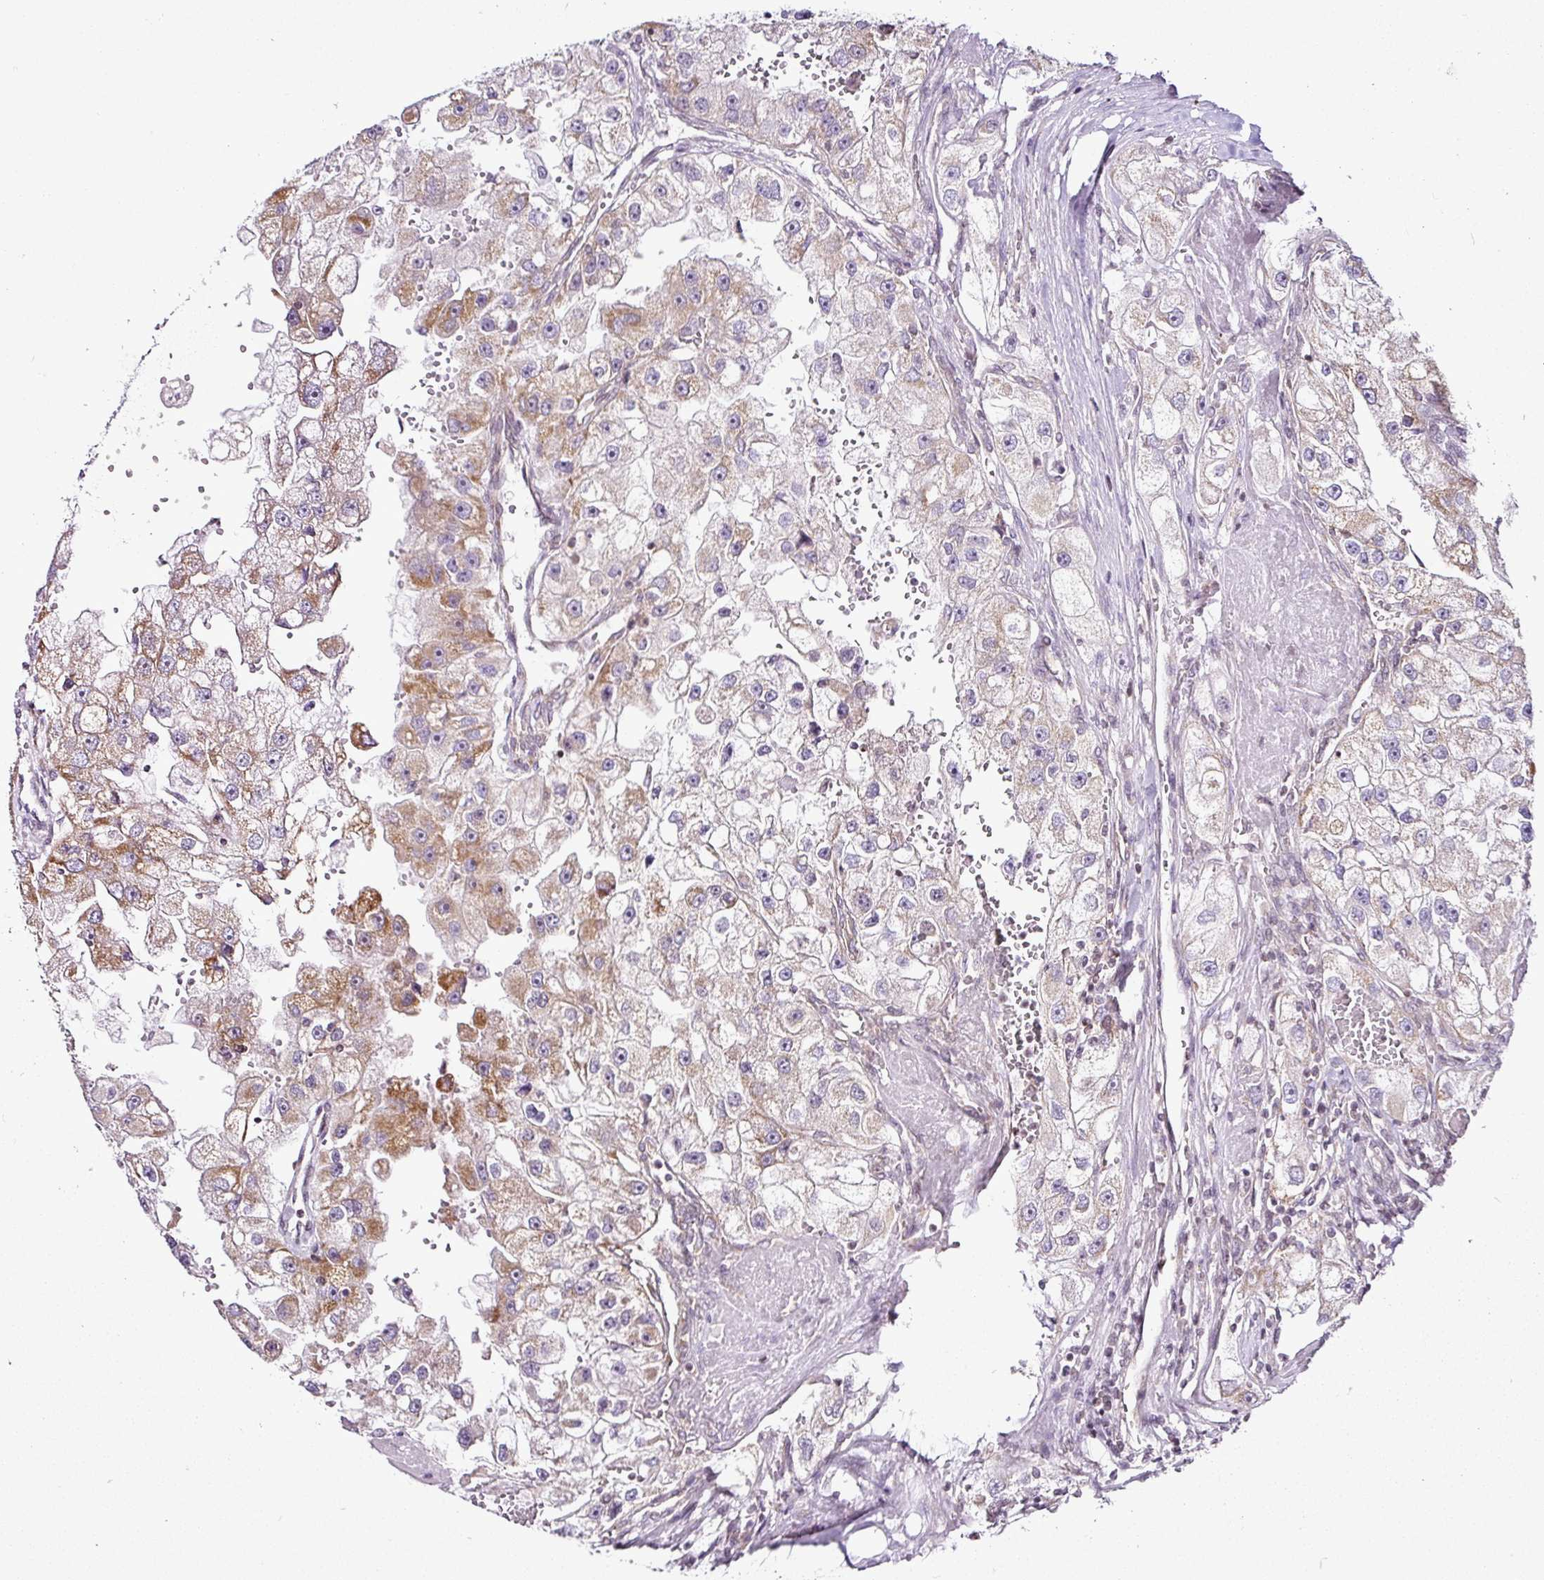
{"staining": {"intensity": "moderate", "quantity": "<25%", "location": "cytoplasmic/membranous"}, "tissue": "renal cancer", "cell_type": "Tumor cells", "image_type": "cancer", "snomed": [{"axis": "morphology", "description": "Adenocarcinoma, NOS"}, {"axis": "topography", "description": "Kidney"}], "caption": "High-power microscopy captured an immunohistochemistry (IHC) histopathology image of renal adenocarcinoma, revealing moderate cytoplasmic/membranous staining in approximately <25% of tumor cells. Nuclei are stained in blue.", "gene": "FAM32A", "patient": {"sex": "male", "age": 63}}